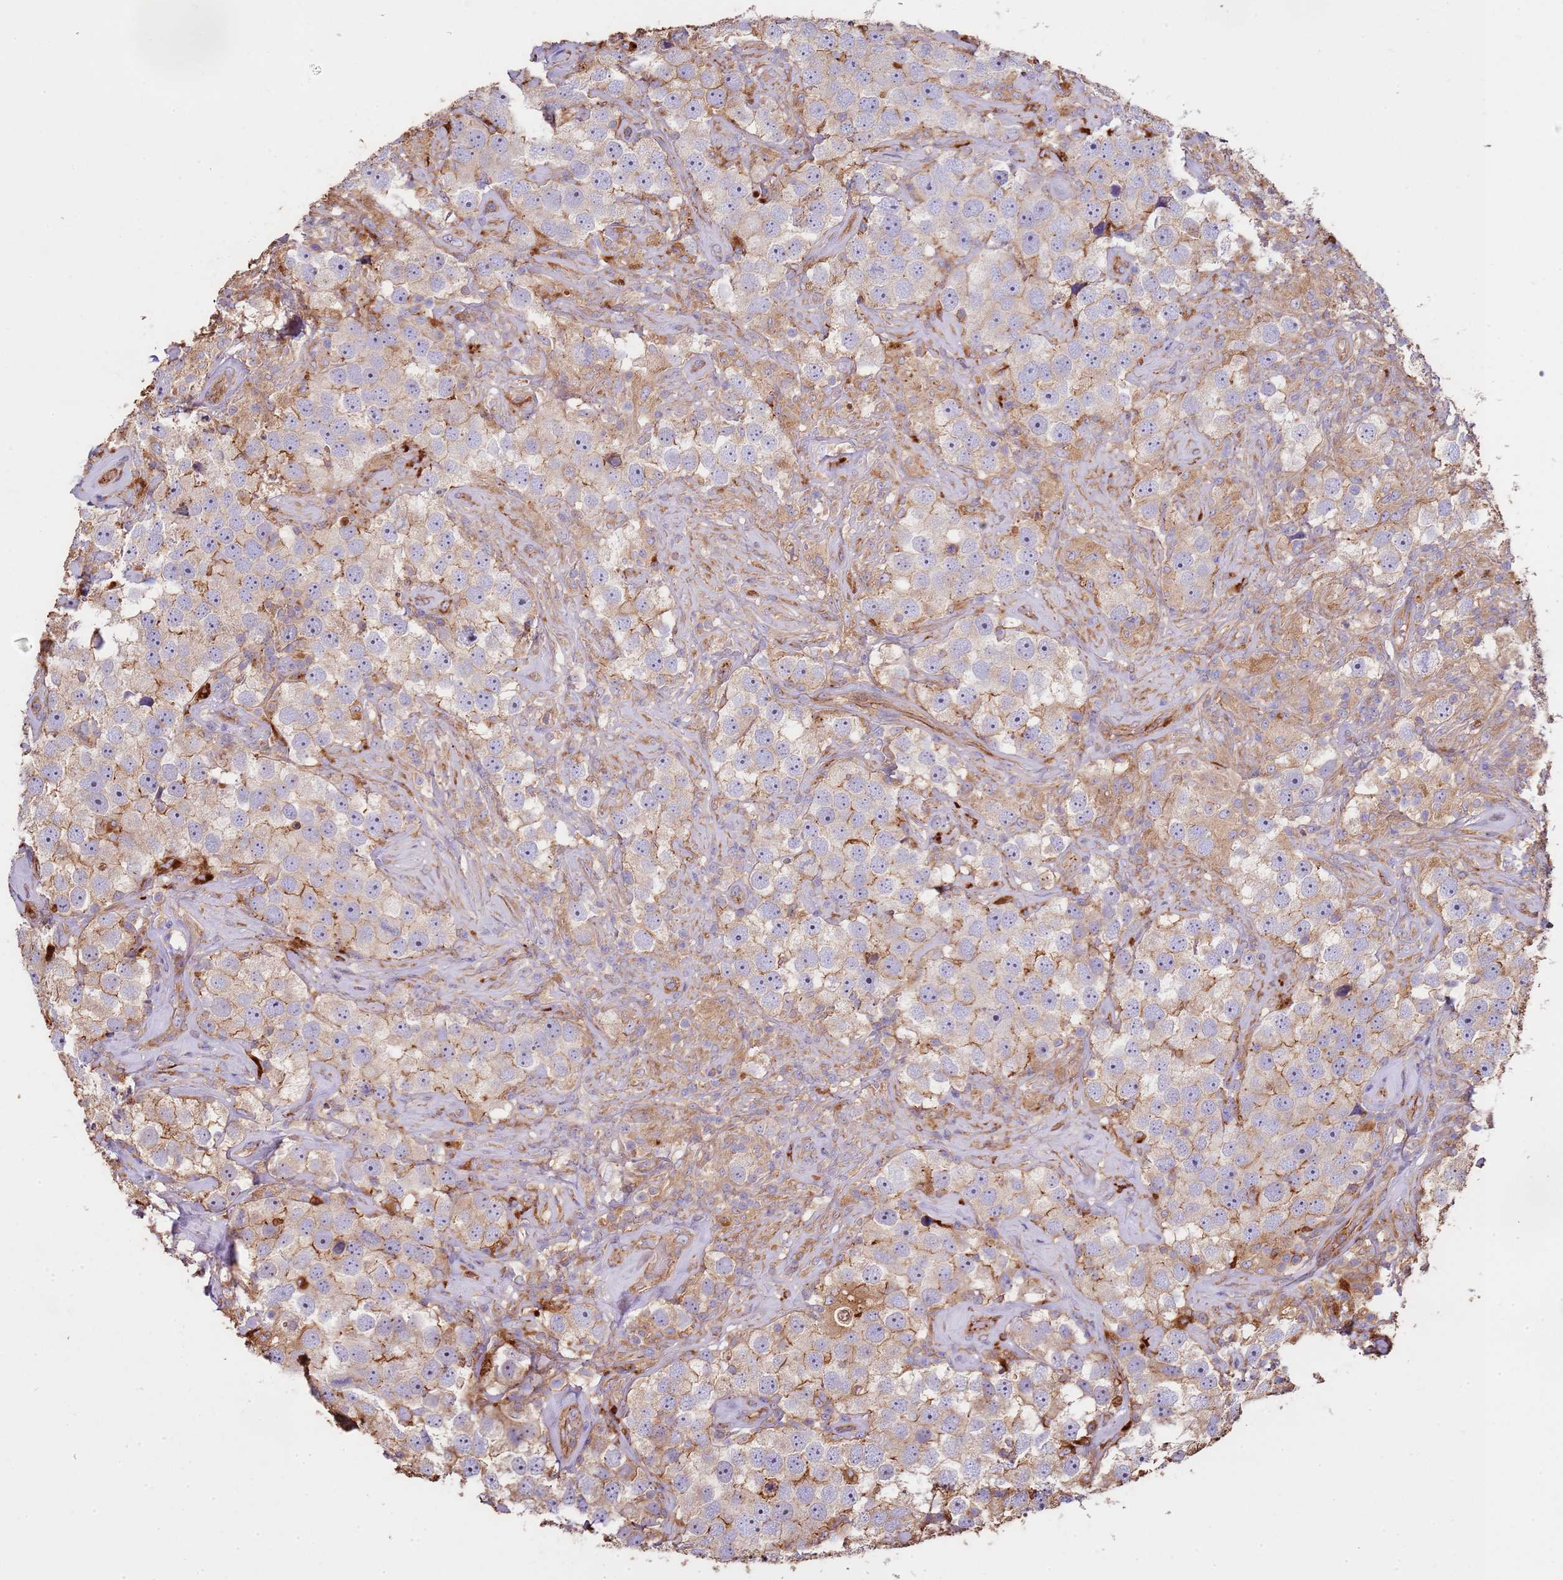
{"staining": {"intensity": "weak", "quantity": "25%-75%", "location": "cytoplasmic/membranous"}, "tissue": "testis cancer", "cell_type": "Tumor cells", "image_type": "cancer", "snomed": [{"axis": "morphology", "description": "Seminoma, NOS"}, {"axis": "topography", "description": "Testis"}], "caption": "IHC of seminoma (testis) exhibits low levels of weak cytoplasmic/membranous staining in approximately 25%-75% of tumor cells.", "gene": "NDUFAF4", "patient": {"sex": "male", "age": 49}}